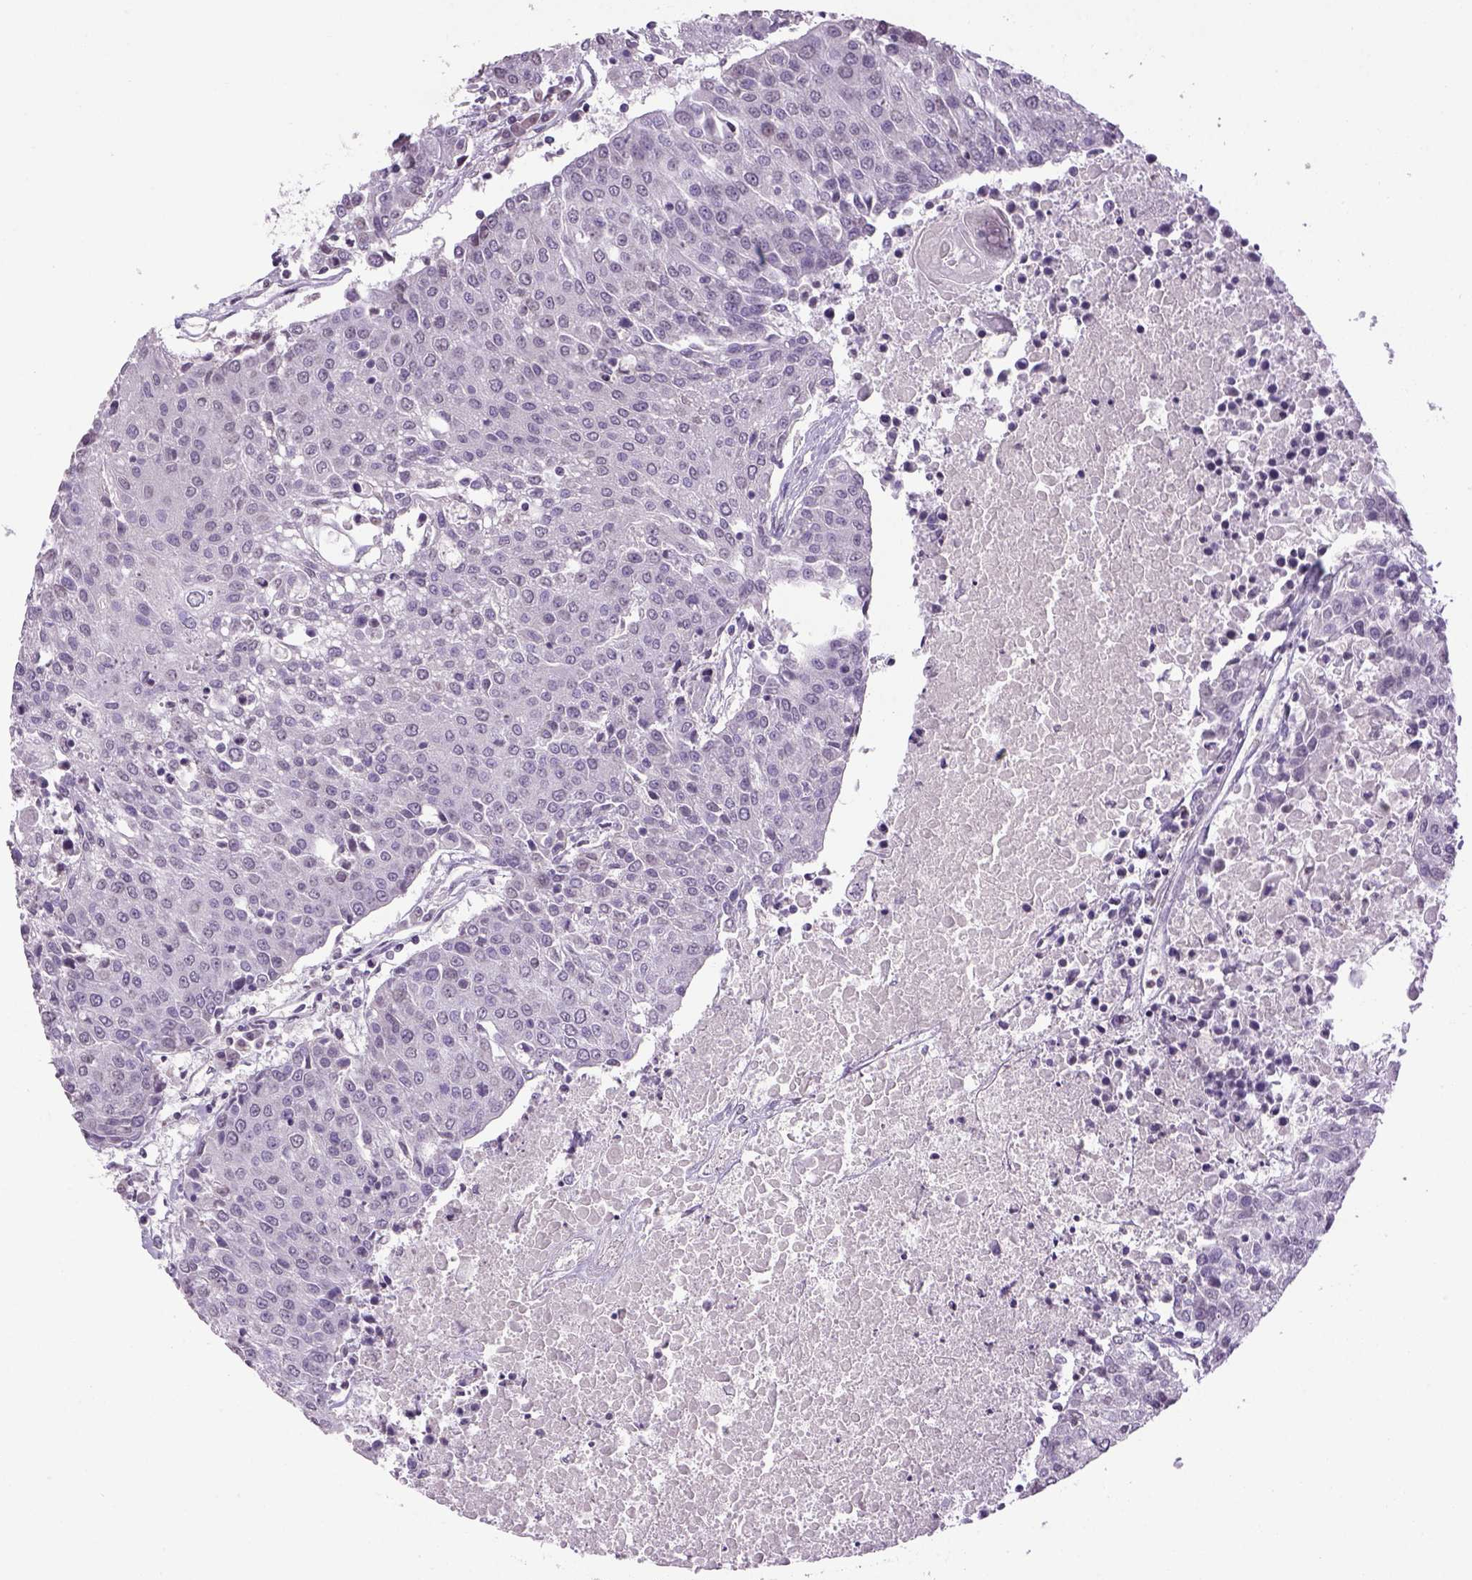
{"staining": {"intensity": "negative", "quantity": "none", "location": "none"}, "tissue": "urothelial cancer", "cell_type": "Tumor cells", "image_type": "cancer", "snomed": [{"axis": "morphology", "description": "Urothelial carcinoma, High grade"}, {"axis": "topography", "description": "Urinary bladder"}], "caption": "Urothelial carcinoma (high-grade) stained for a protein using immunohistochemistry (IHC) displays no staining tumor cells.", "gene": "PRRT1", "patient": {"sex": "female", "age": 85}}